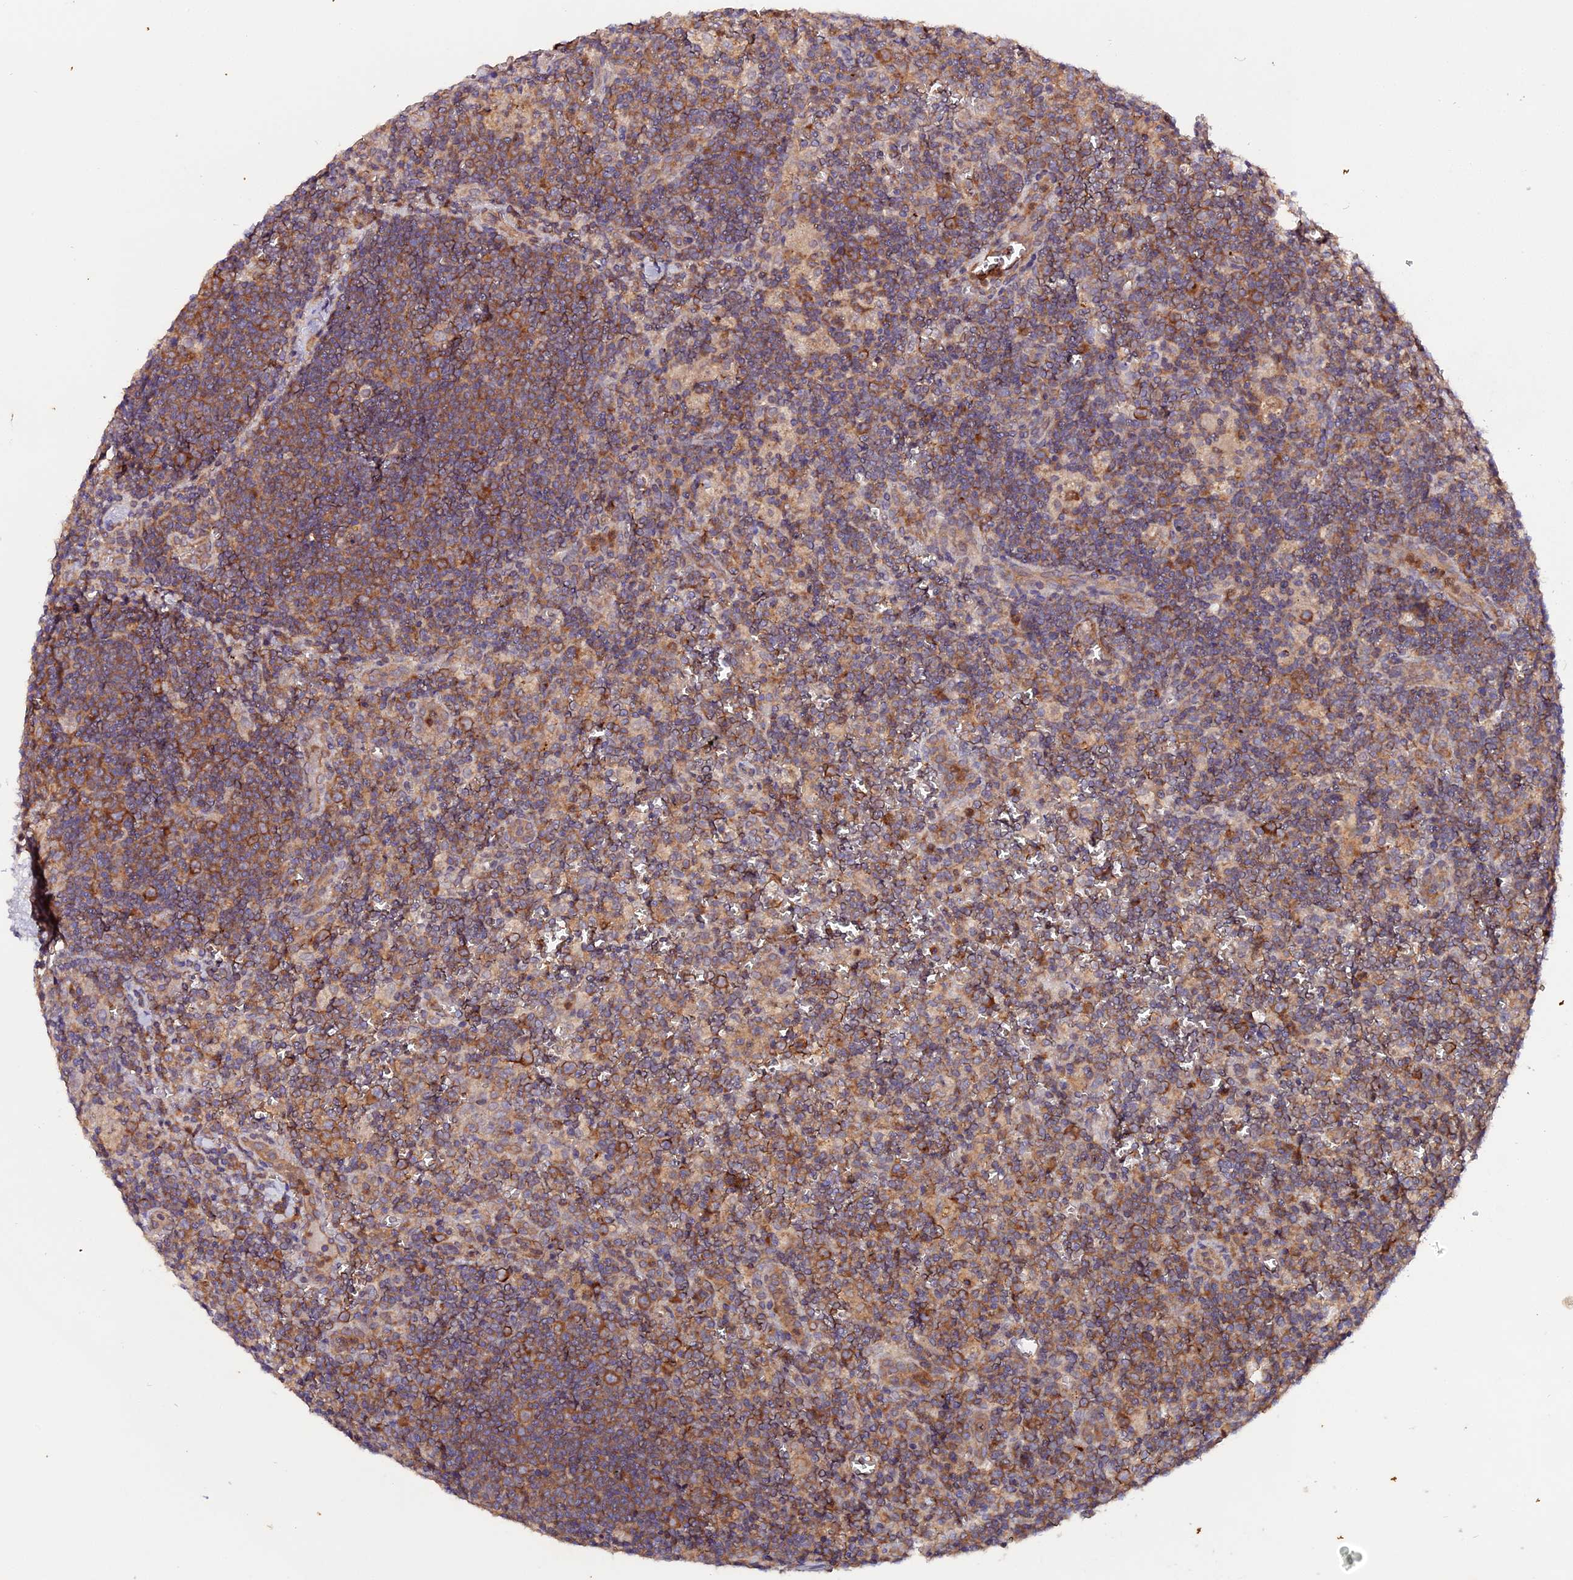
{"staining": {"intensity": "negative", "quantity": "none", "location": "none"}, "tissue": "lymph node", "cell_type": "Germinal center cells", "image_type": "normal", "snomed": [{"axis": "morphology", "description": "Normal tissue, NOS"}, {"axis": "topography", "description": "Lymph node"}], "caption": "An immunohistochemistry (IHC) photomicrograph of normal lymph node is shown. There is no staining in germinal center cells of lymph node. The staining was performed using DAB to visualize the protein expression in brown, while the nuclei were stained in blue with hematoxylin (Magnification: 20x).", "gene": "TRIM26", "patient": {"sex": "male", "age": 58}}